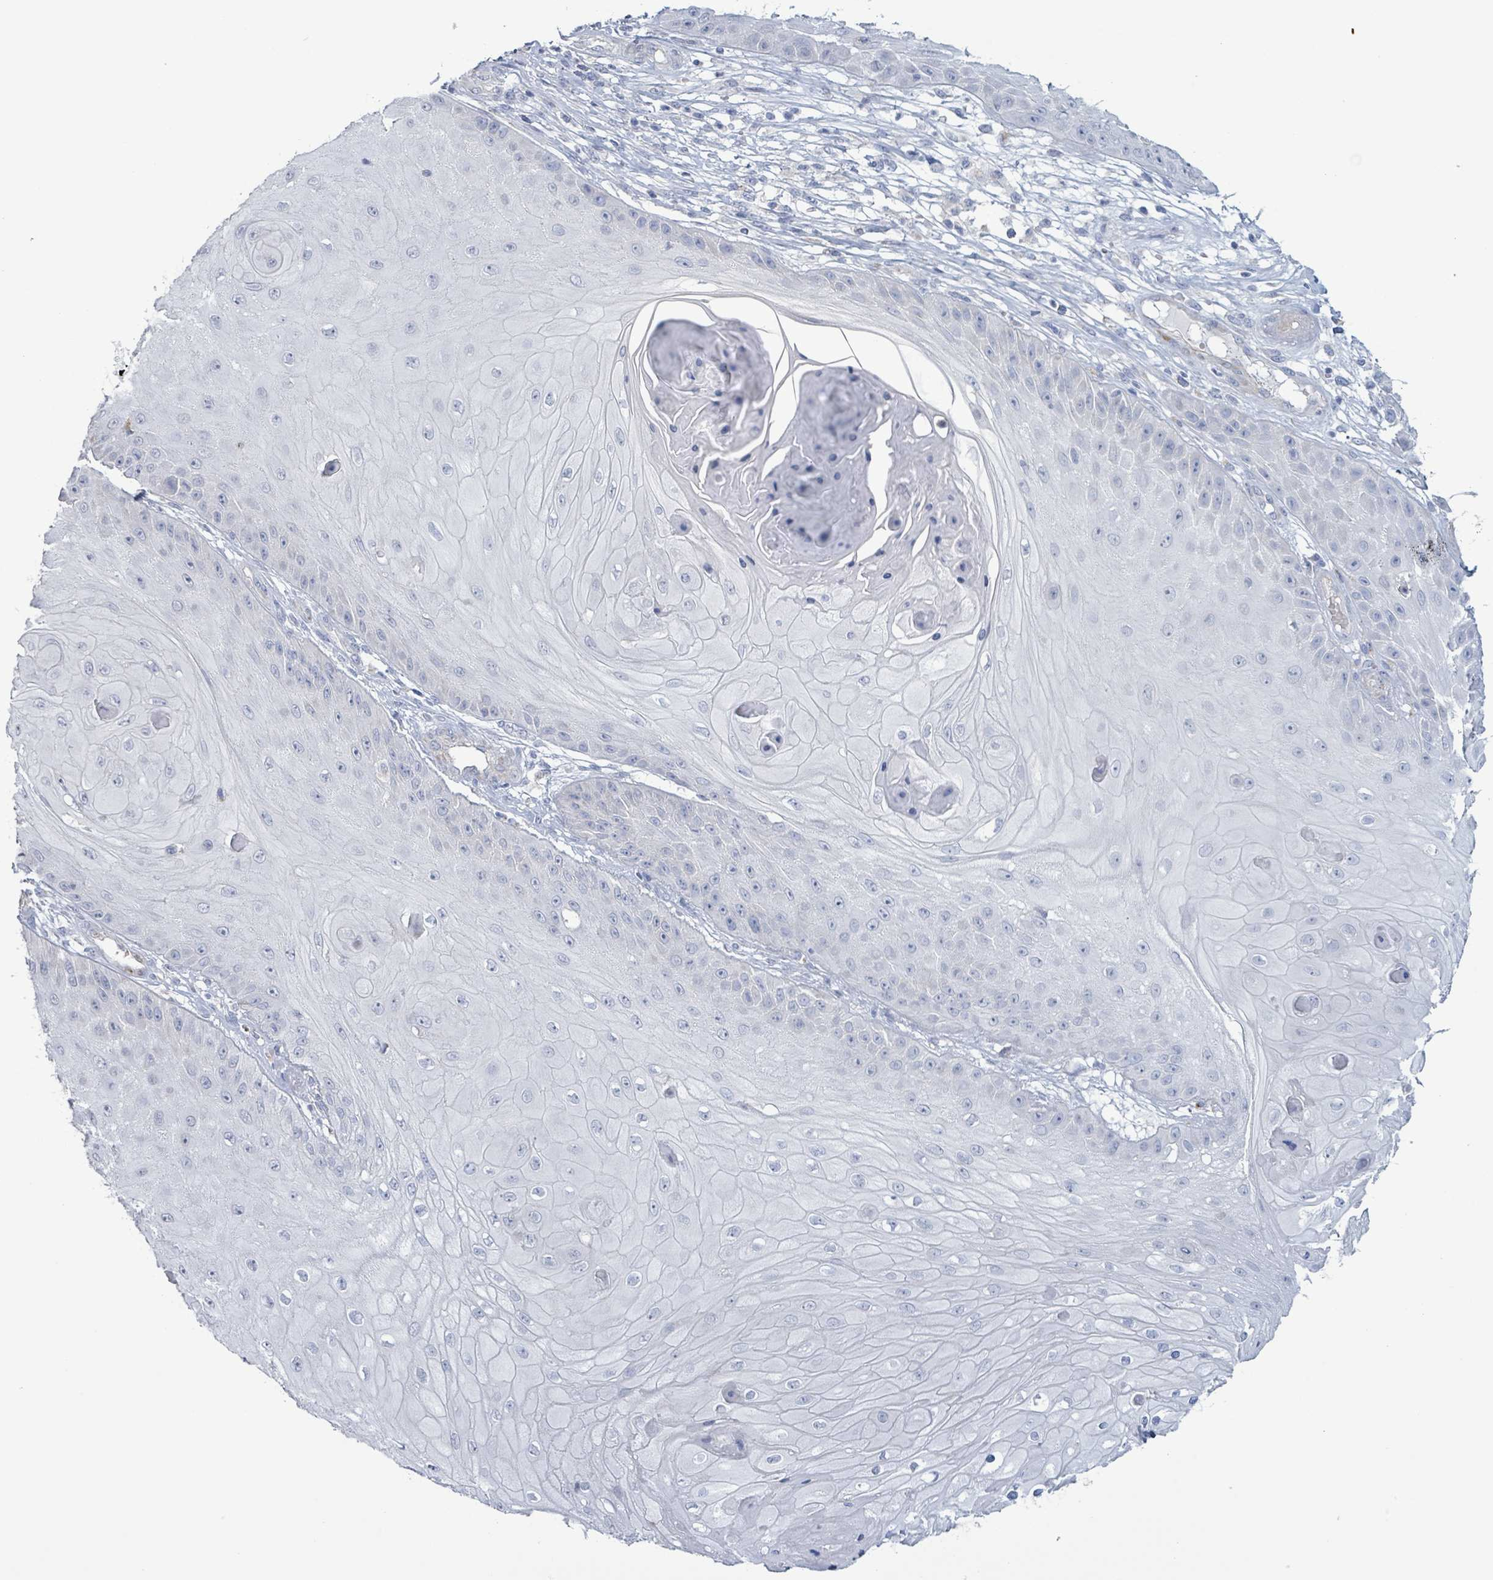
{"staining": {"intensity": "negative", "quantity": "none", "location": "none"}, "tissue": "skin cancer", "cell_type": "Tumor cells", "image_type": "cancer", "snomed": [{"axis": "morphology", "description": "Squamous cell carcinoma, NOS"}, {"axis": "topography", "description": "Skin"}], "caption": "This is an immunohistochemistry micrograph of skin squamous cell carcinoma. There is no expression in tumor cells.", "gene": "PKLR", "patient": {"sex": "male", "age": 70}}